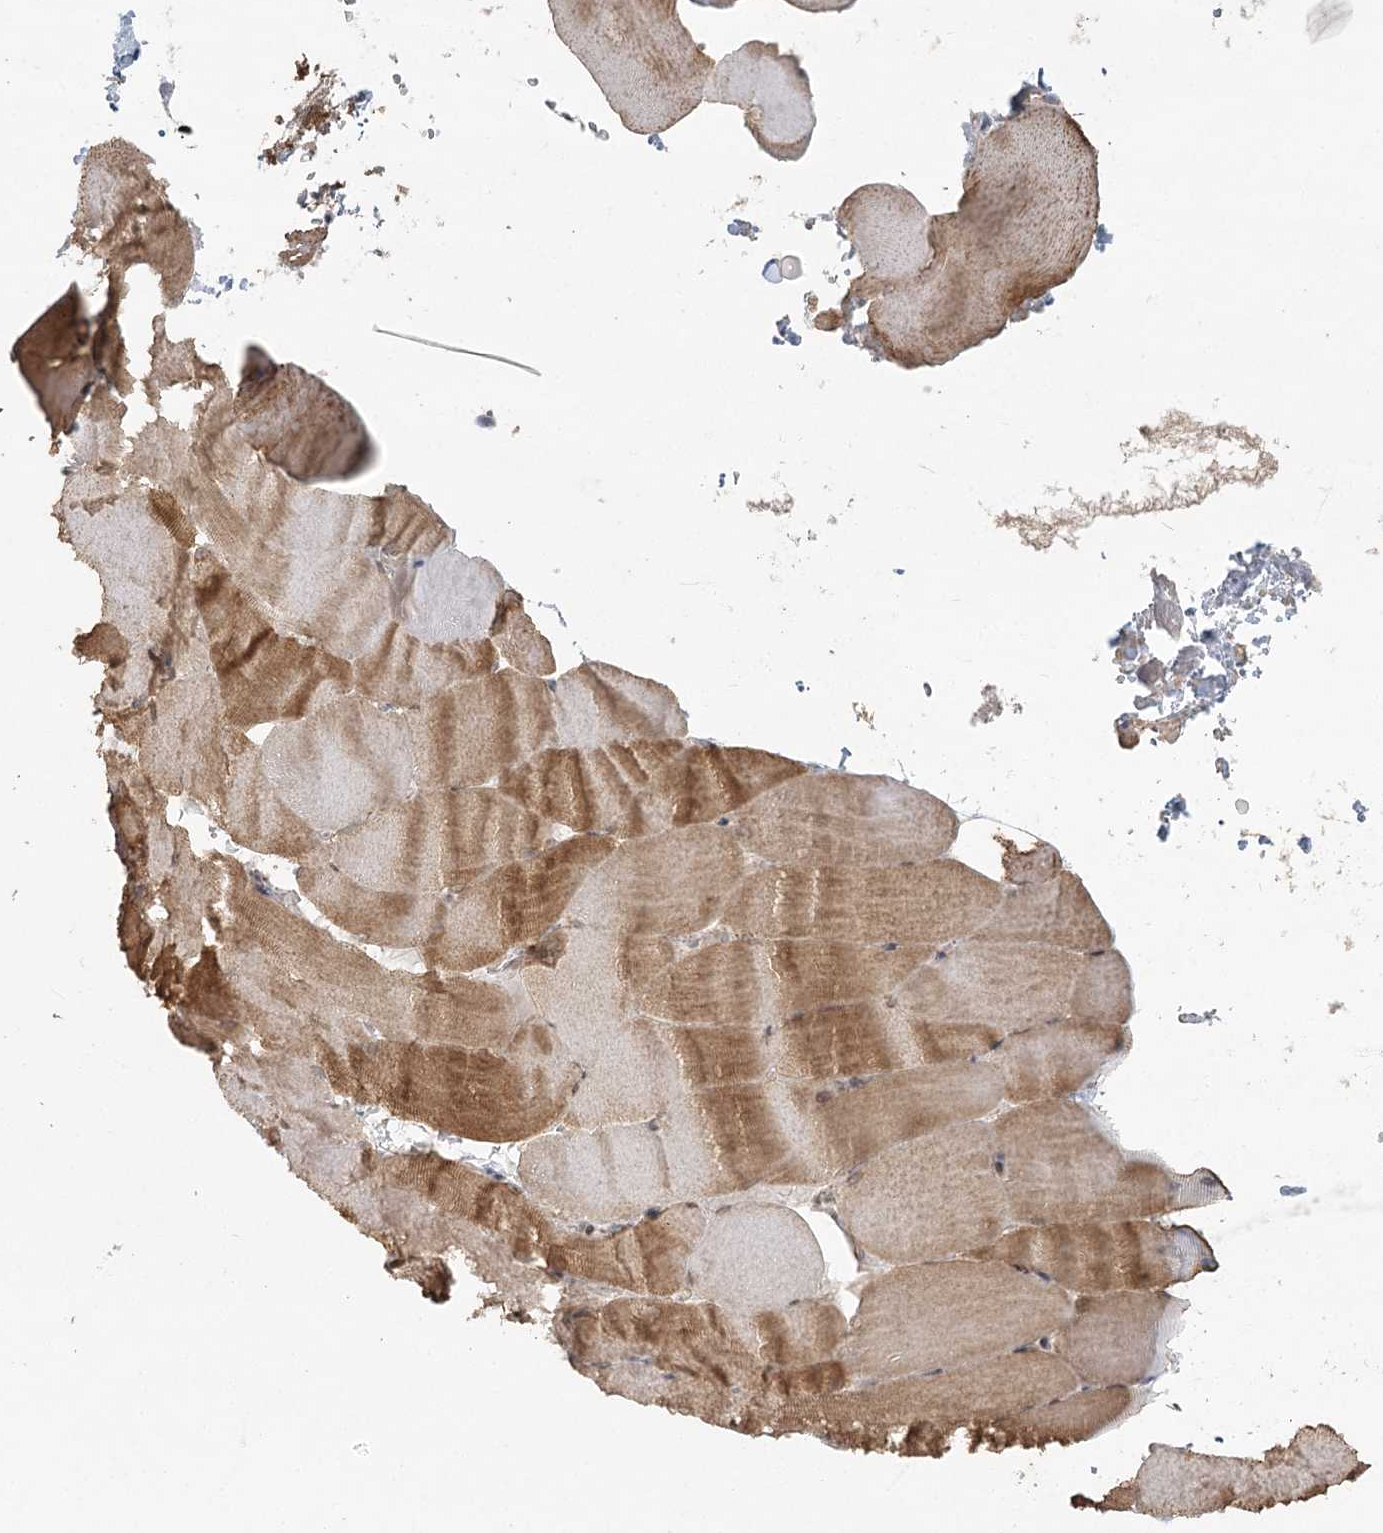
{"staining": {"intensity": "moderate", "quantity": ">75%", "location": "cytoplasmic/membranous,nuclear"}, "tissue": "skeletal muscle", "cell_type": "Myocytes", "image_type": "normal", "snomed": [{"axis": "morphology", "description": "Normal tissue, NOS"}, {"axis": "topography", "description": "Skeletal muscle"}, {"axis": "topography", "description": "Parathyroid gland"}], "caption": "This photomicrograph displays IHC staining of benign human skeletal muscle, with medium moderate cytoplasmic/membranous,nuclear expression in about >75% of myocytes.", "gene": "LACTB", "patient": {"sex": "female", "age": 37}}